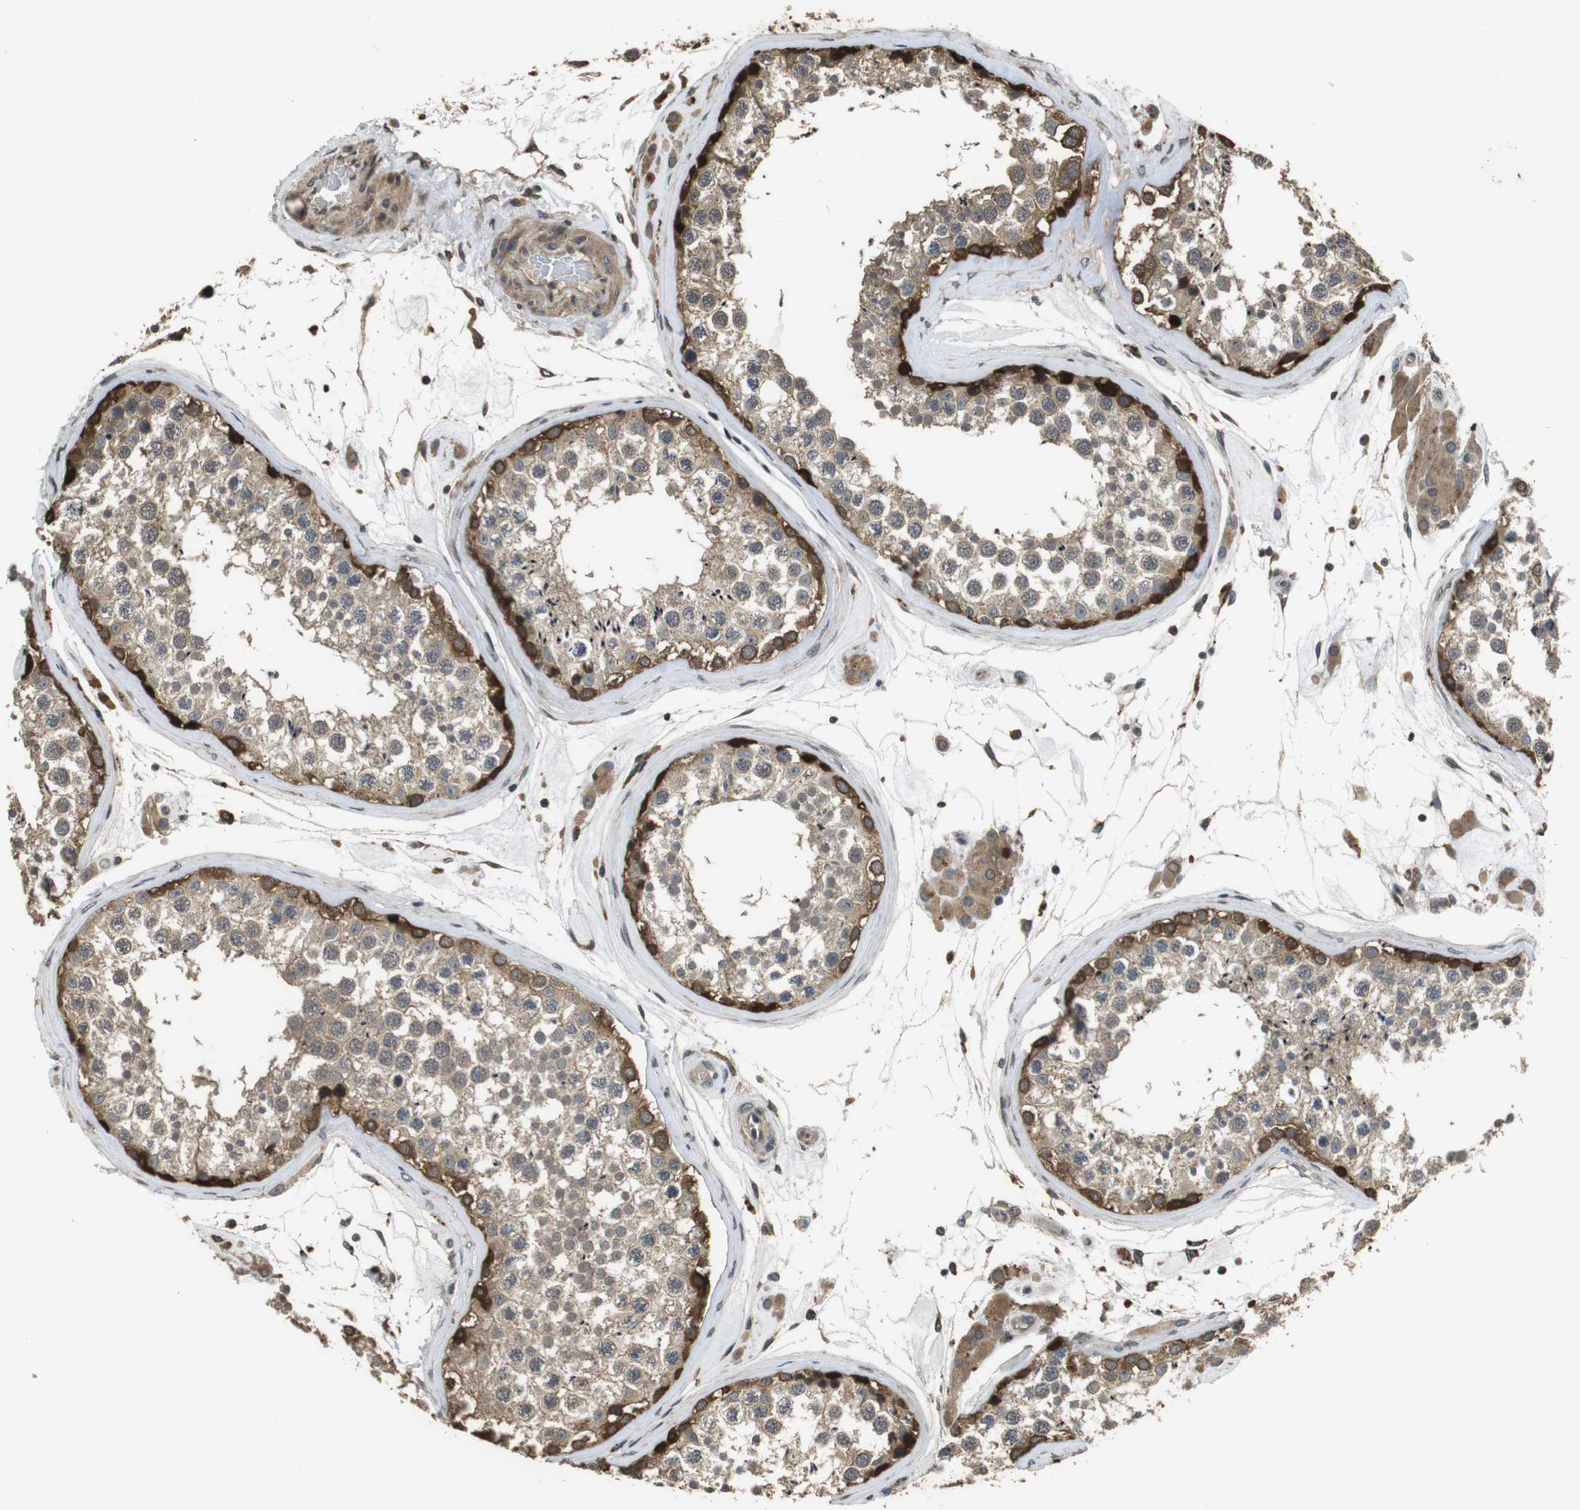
{"staining": {"intensity": "strong", "quantity": "25%-75%", "location": "cytoplasmic/membranous"}, "tissue": "testis", "cell_type": "Cells in seminiferous ducts", "image_type": "normal", "snomed": [{"axis": "morphology", "description": "Normal tissue, NOS"}, {"axis": "topography", "description": "Testis"}], "caption": "Testis stained with DAB IHC demonstrates high levels of strong cytoplasmic/membranous staining in approximately 25%-75% of cells in seminiferous ducts.", "gene": "FZD10", "patient": {"sex": "male", "age": 46}}